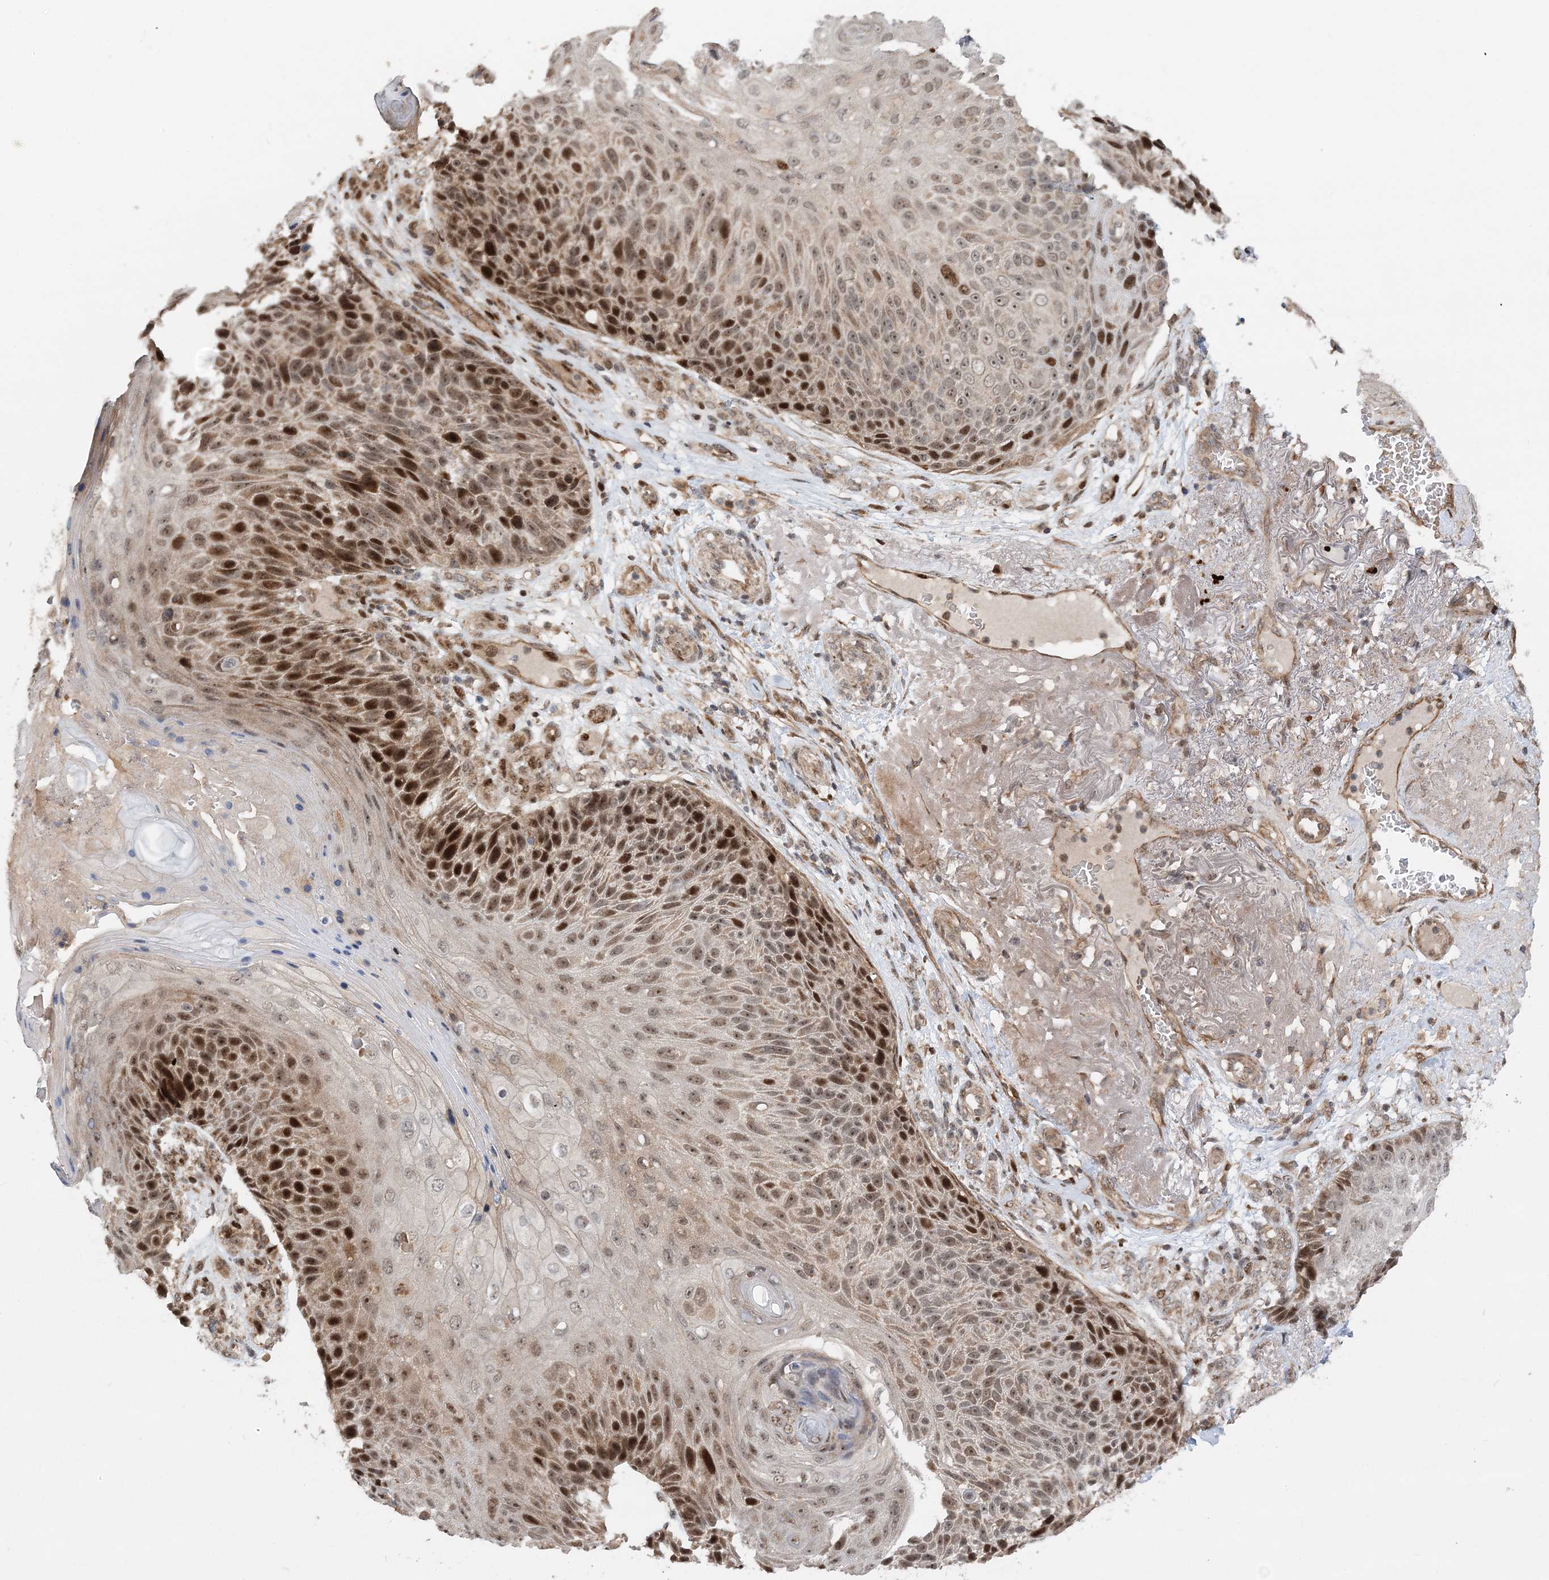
{"staining": {"intensity": "strong", "quantity": ">75%", "location": "cytoplasmic/membranous,nuclear"}, "tissue": "skin cancer", "cell_type": "Tumor cells", "image_type": "cancer", "snomed": [{"axis": "morphology", "description": "Squamous cell carcinoma, NOS"}, {"axis": "topography", "description": "Skin"}], "caption": "A high amount of strong cytoplasmic/membranous and nuclear staining is present in approximately >75% of tumor cells in squamous cell carcinoma (skin) tissue. Using DAB (brown) and hematoxylin (blue) stains, captured at high magnification using brightfield microscopy.", "gene": "KIF4A", "patient": {"sex": "female", "age": 88}}